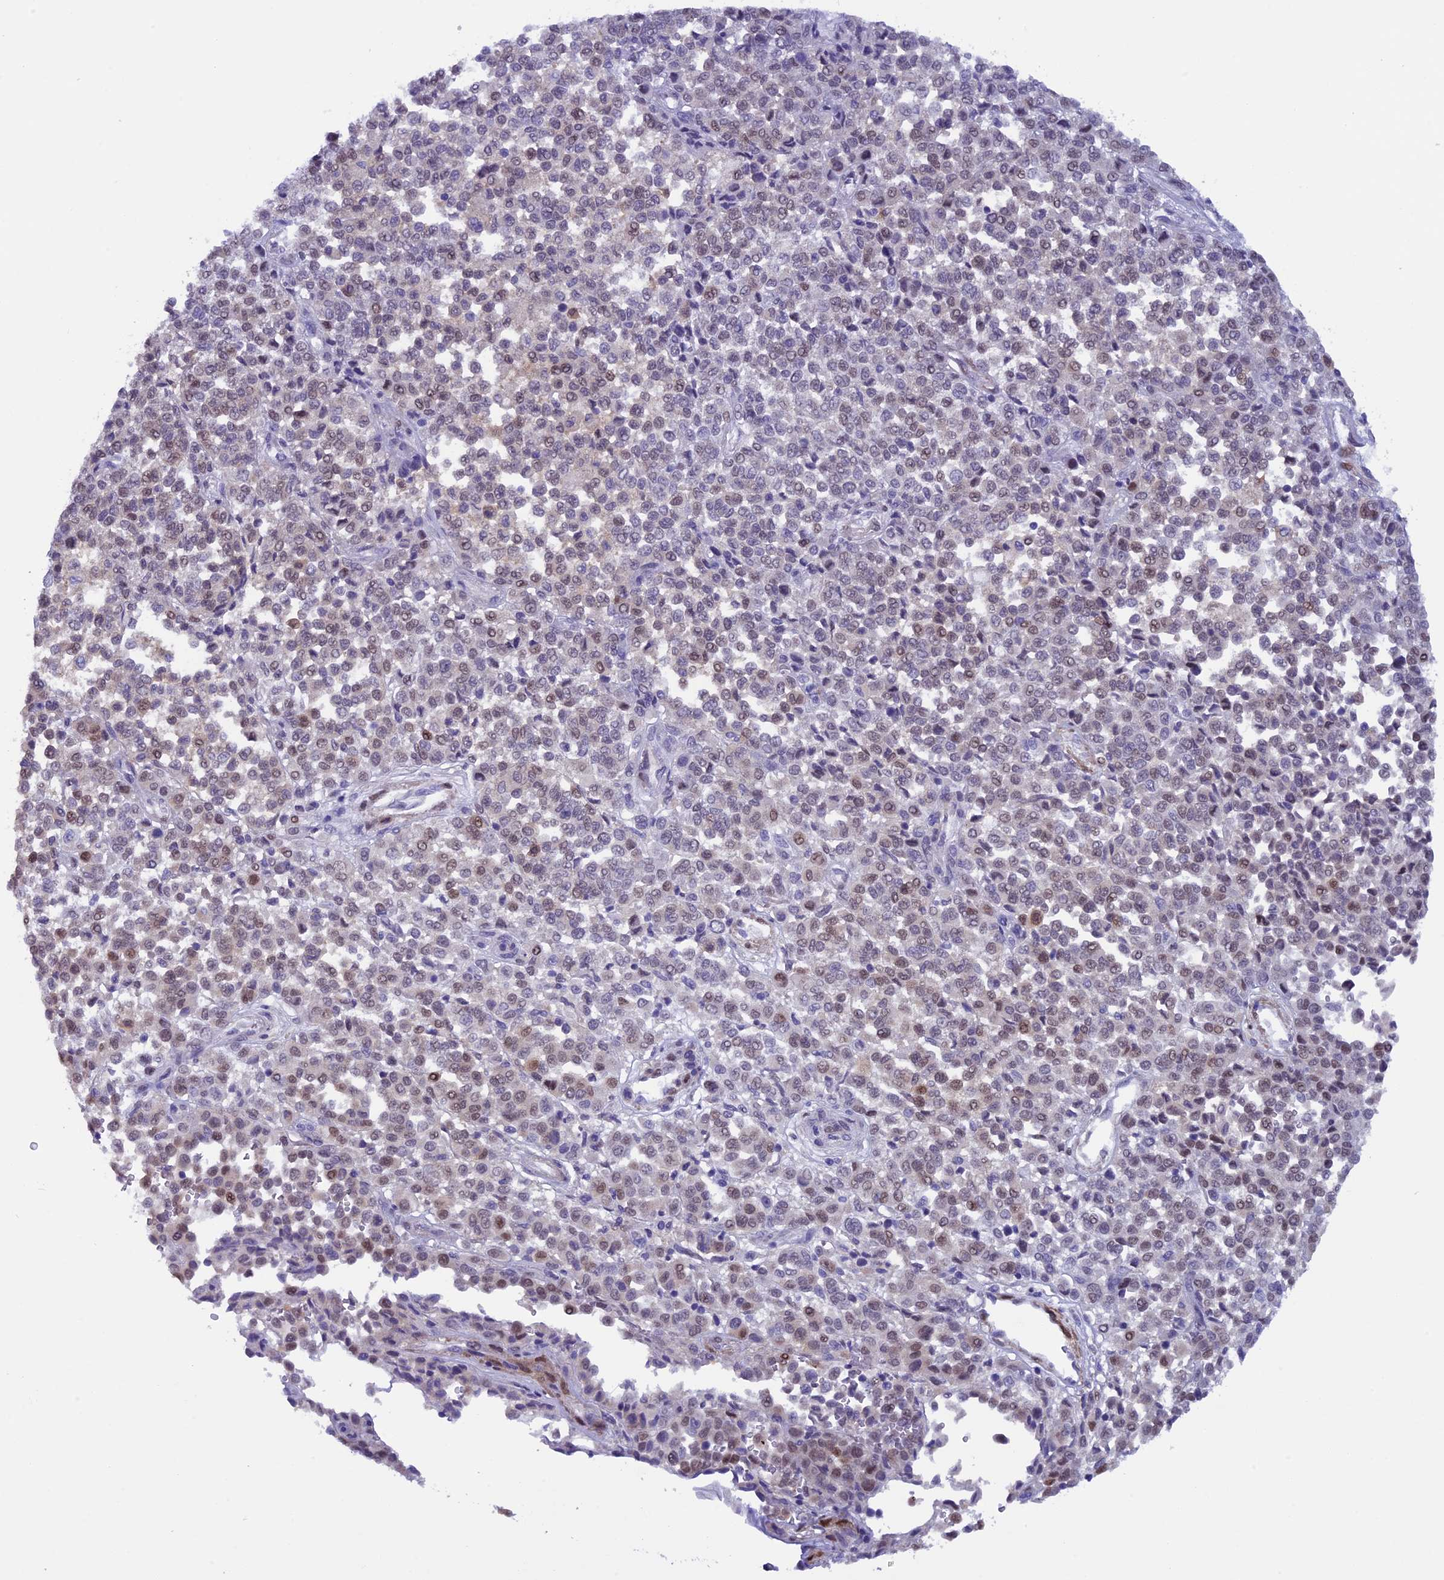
{"staining": {"intensity": "weak", "quantity": "<25%", "location": "nuclear"}, "tissue": "melanoma", "cell_type": "Tumor cells", "image_type": "cancer", "snomed": [{"axis": "morphology", "description": "Malignant melanoma, Metastatic site"}, {"axis": "topography", "description": "Pancreas"}], "caption": "Immunohistochemistry (IHC) of malignant melanoma (metastatic site) shows no staining in tumor cells.", "gene": "IGSF6", "patient": {"sex": "female", "age": 30}}